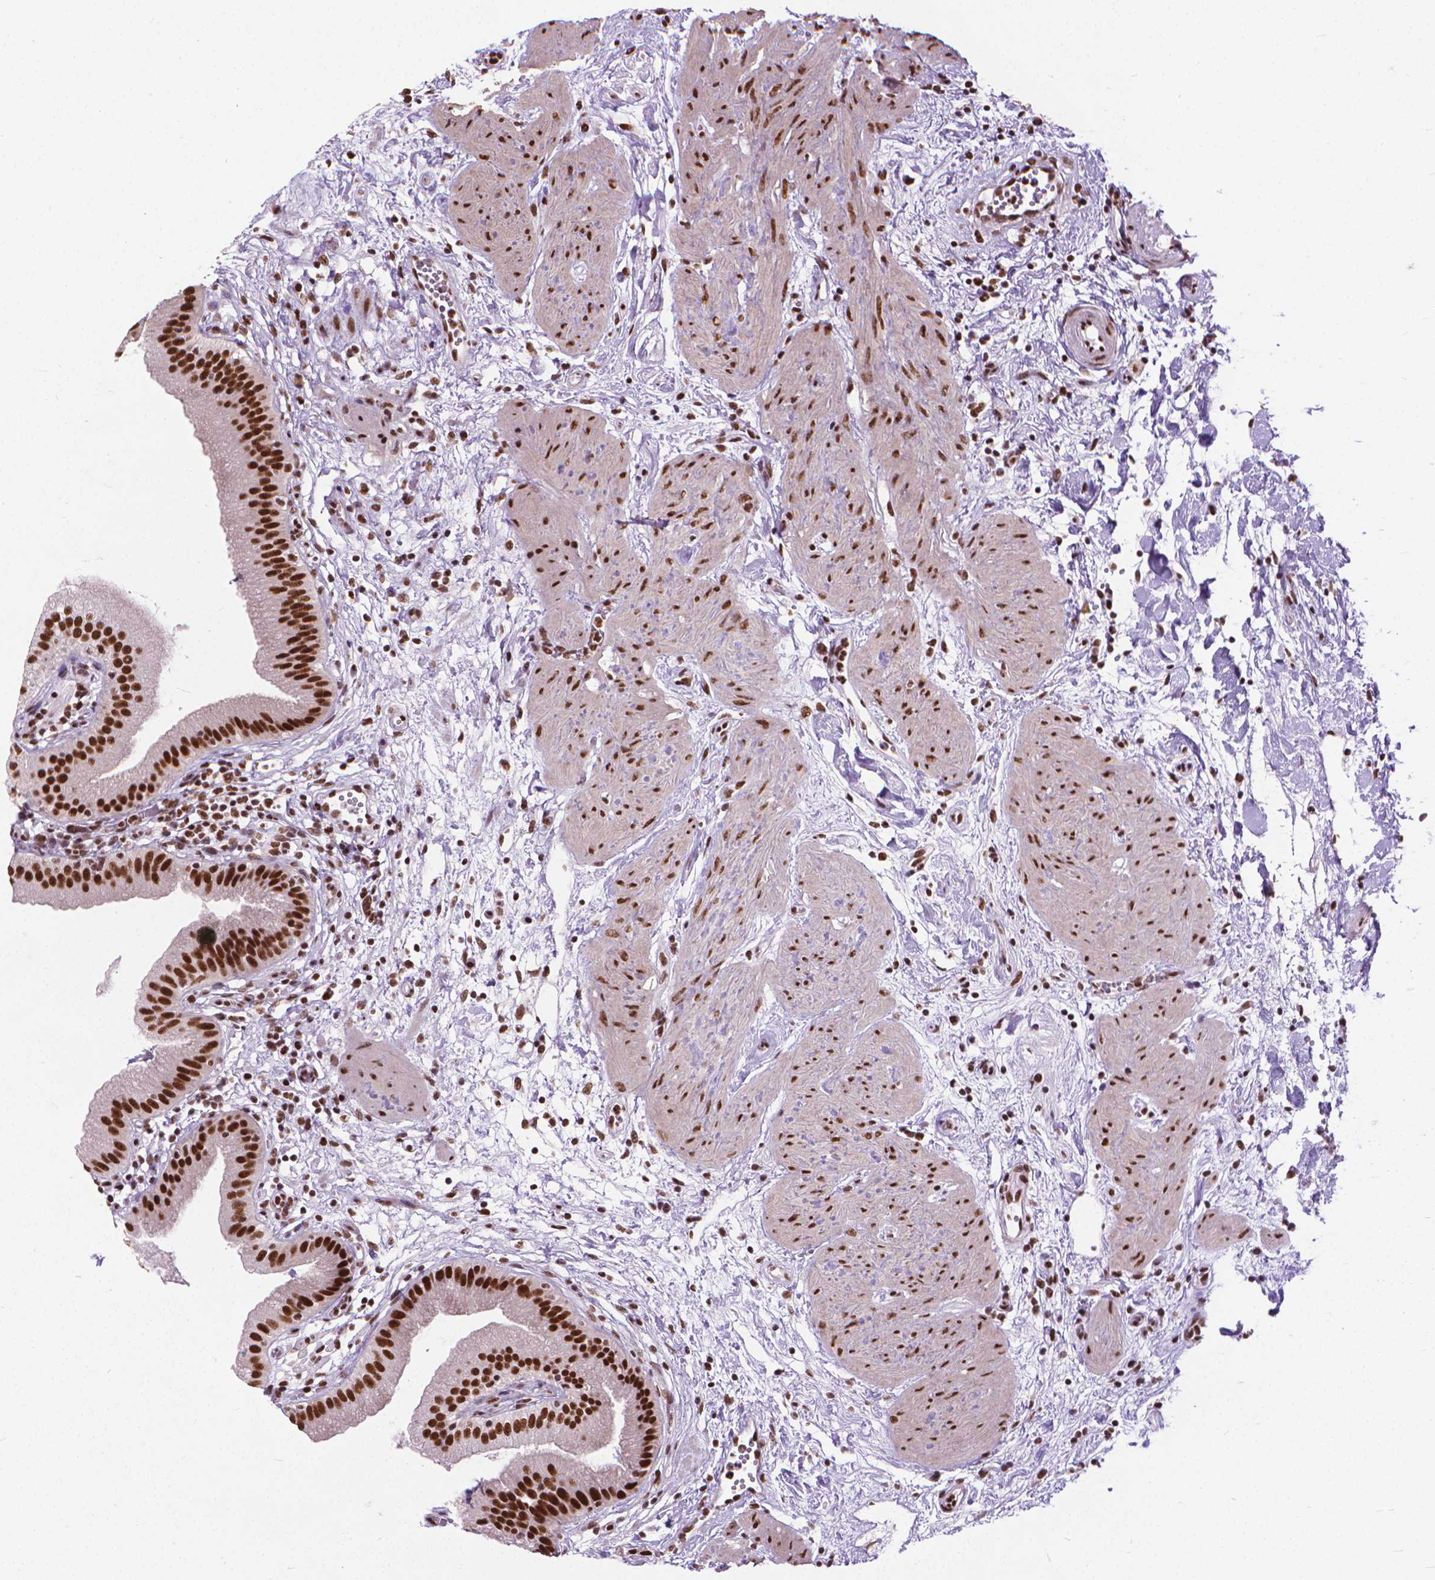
{"staining": {"intensity": "strong", "quantity": ">75%", "location": "nuclear"}, "tissue": "gallbladder", "cell_type": "Glandular cells", "image_type": "normal", "snomed": [{"axis": "morphology", "description": "Normal tissue, NOS"}, {"axis": "topography", "description": "Gallbladder"}], "caption": "A high amount of strong nuclear positivity is appreciated in approximately >75% of glandular cells in normal gallbladder.", "gene": "AKAP8", "patient": {"sex": "female", "age": 65}}